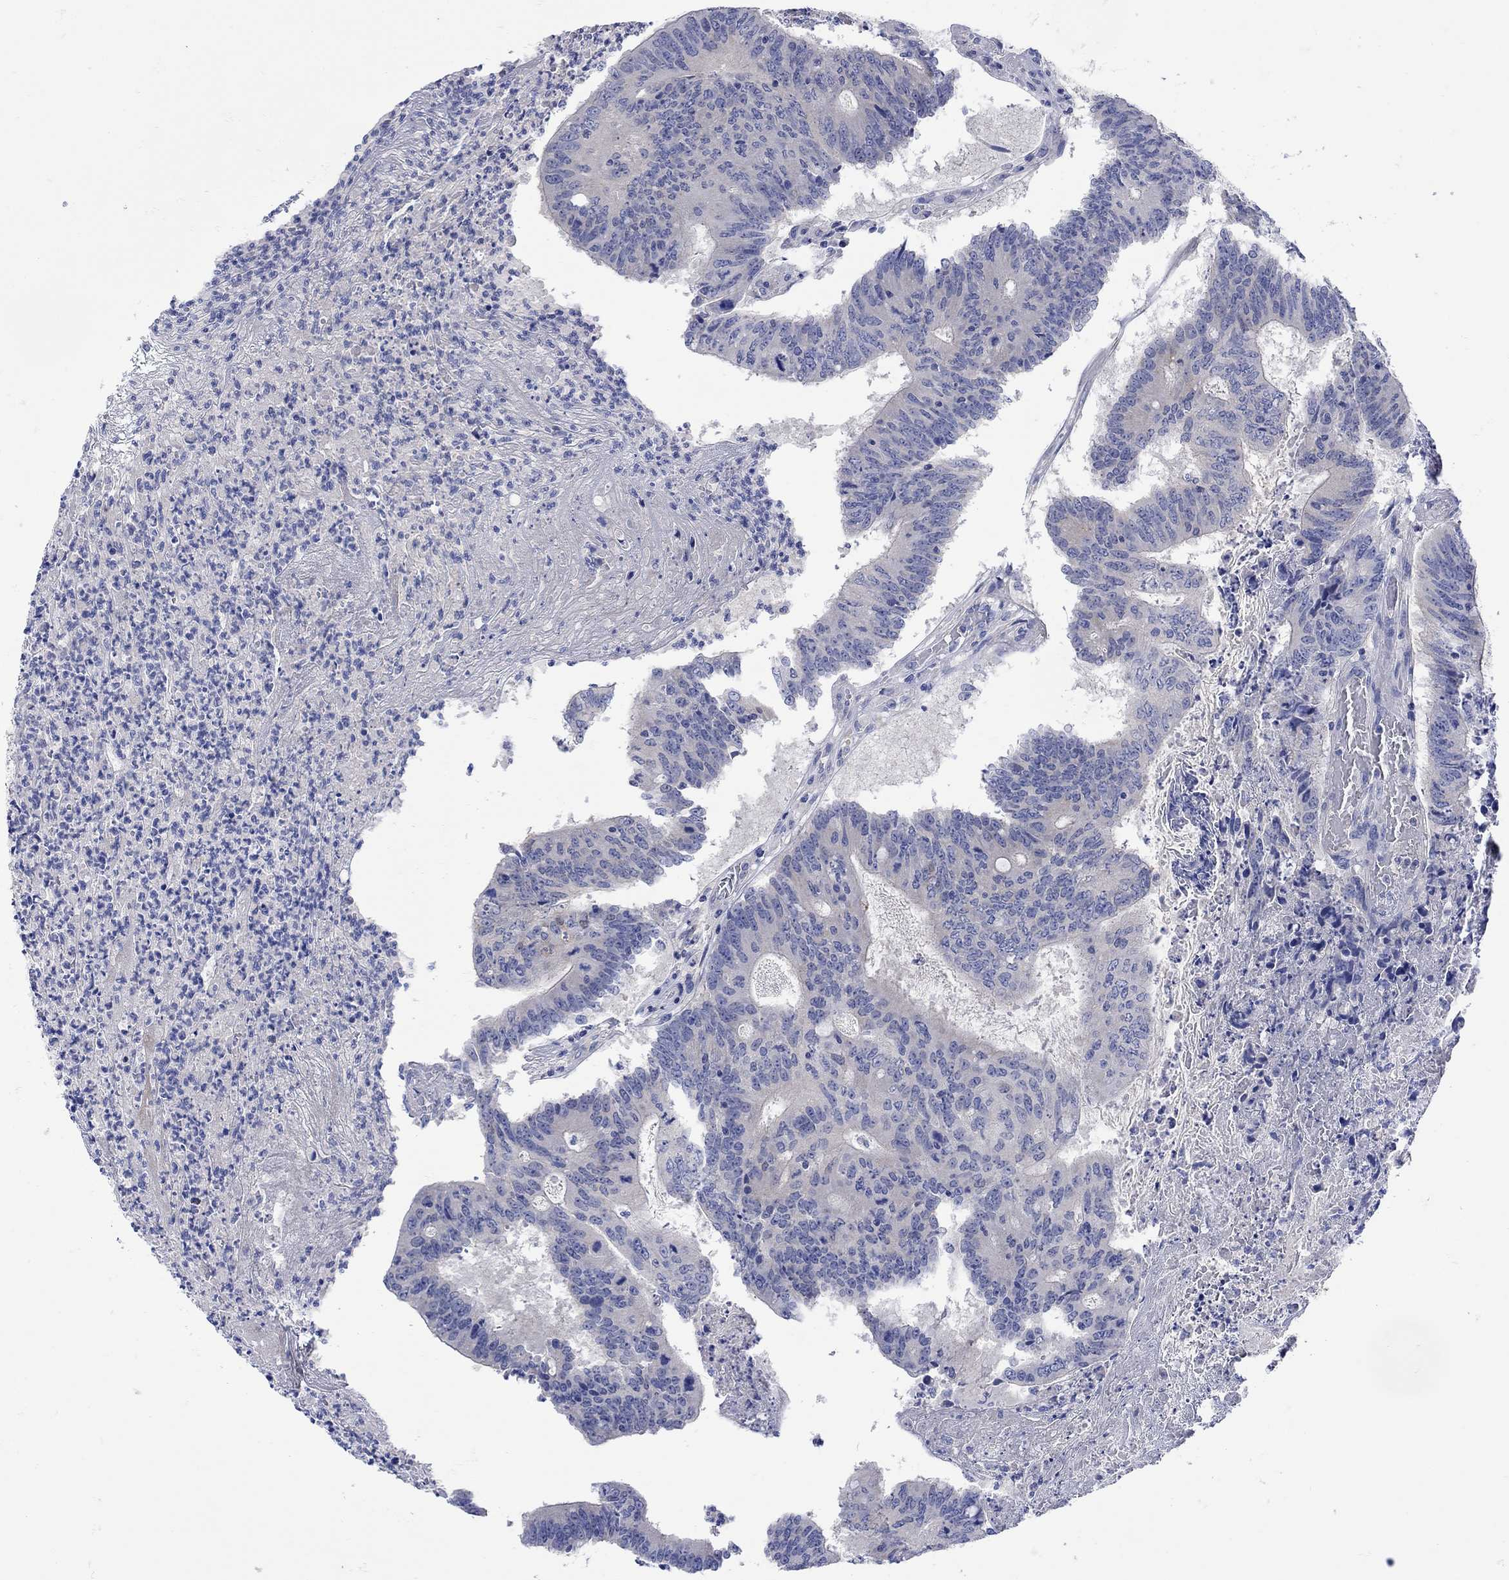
{"staining": {"intensity": "negative", "quantity": "none", "location": "none"}, "tissue": "colorectal cancer", "cell_type": "Tumor cells", "image_type": "cancer", "snomed": [{"axis": "morphology", "description": "Adenocarcinoma, NOS"}, {"axis": "topography", "description": "Colon"}], "caption": "Immunohistochemical staining of colorectal cancer exhibits no significant positivity in tumor cells.", "gene": "MSI1", "patient": {"sex": "female", "age": 70}}